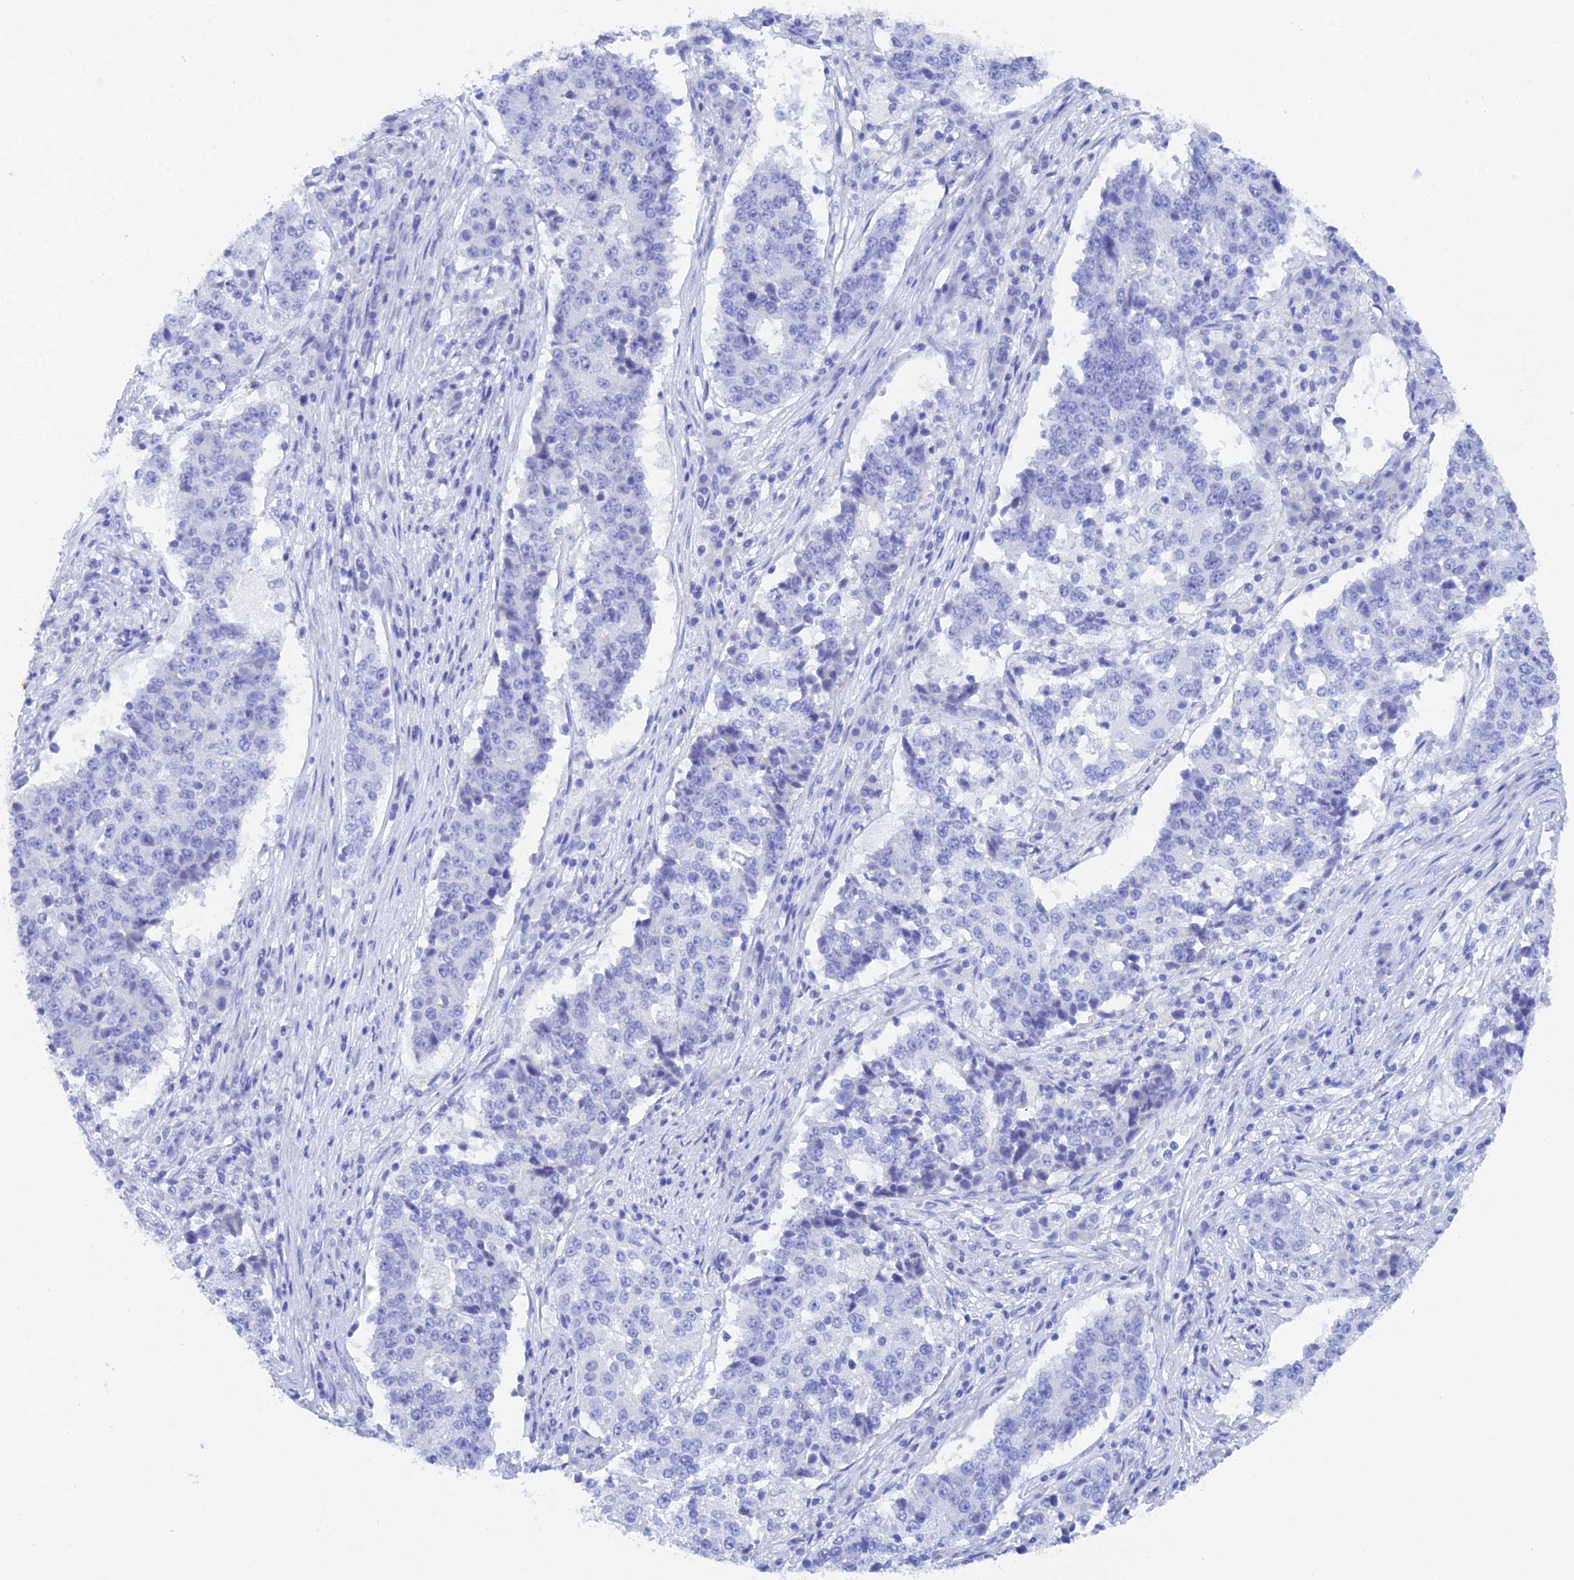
{"staining": {"intensity": "negative", "quantity": "none", "location": "none"}, "tissue": "stomach cancer", "cell_type": "Tumor cells", "image_type": "cancer", "snomed": [{"axis": "morphology", "description": "Adenocarcinoma, NOS"}, {"axis": "topography", "description": "Stomach"}], "caption": "Human adenocarcinoma (stomach) stained for a protein using immunohistochemistry exhibits no expression in tumor cells.", "gene": "REG1A", "patient": {"sex": "male", "age": 59}}